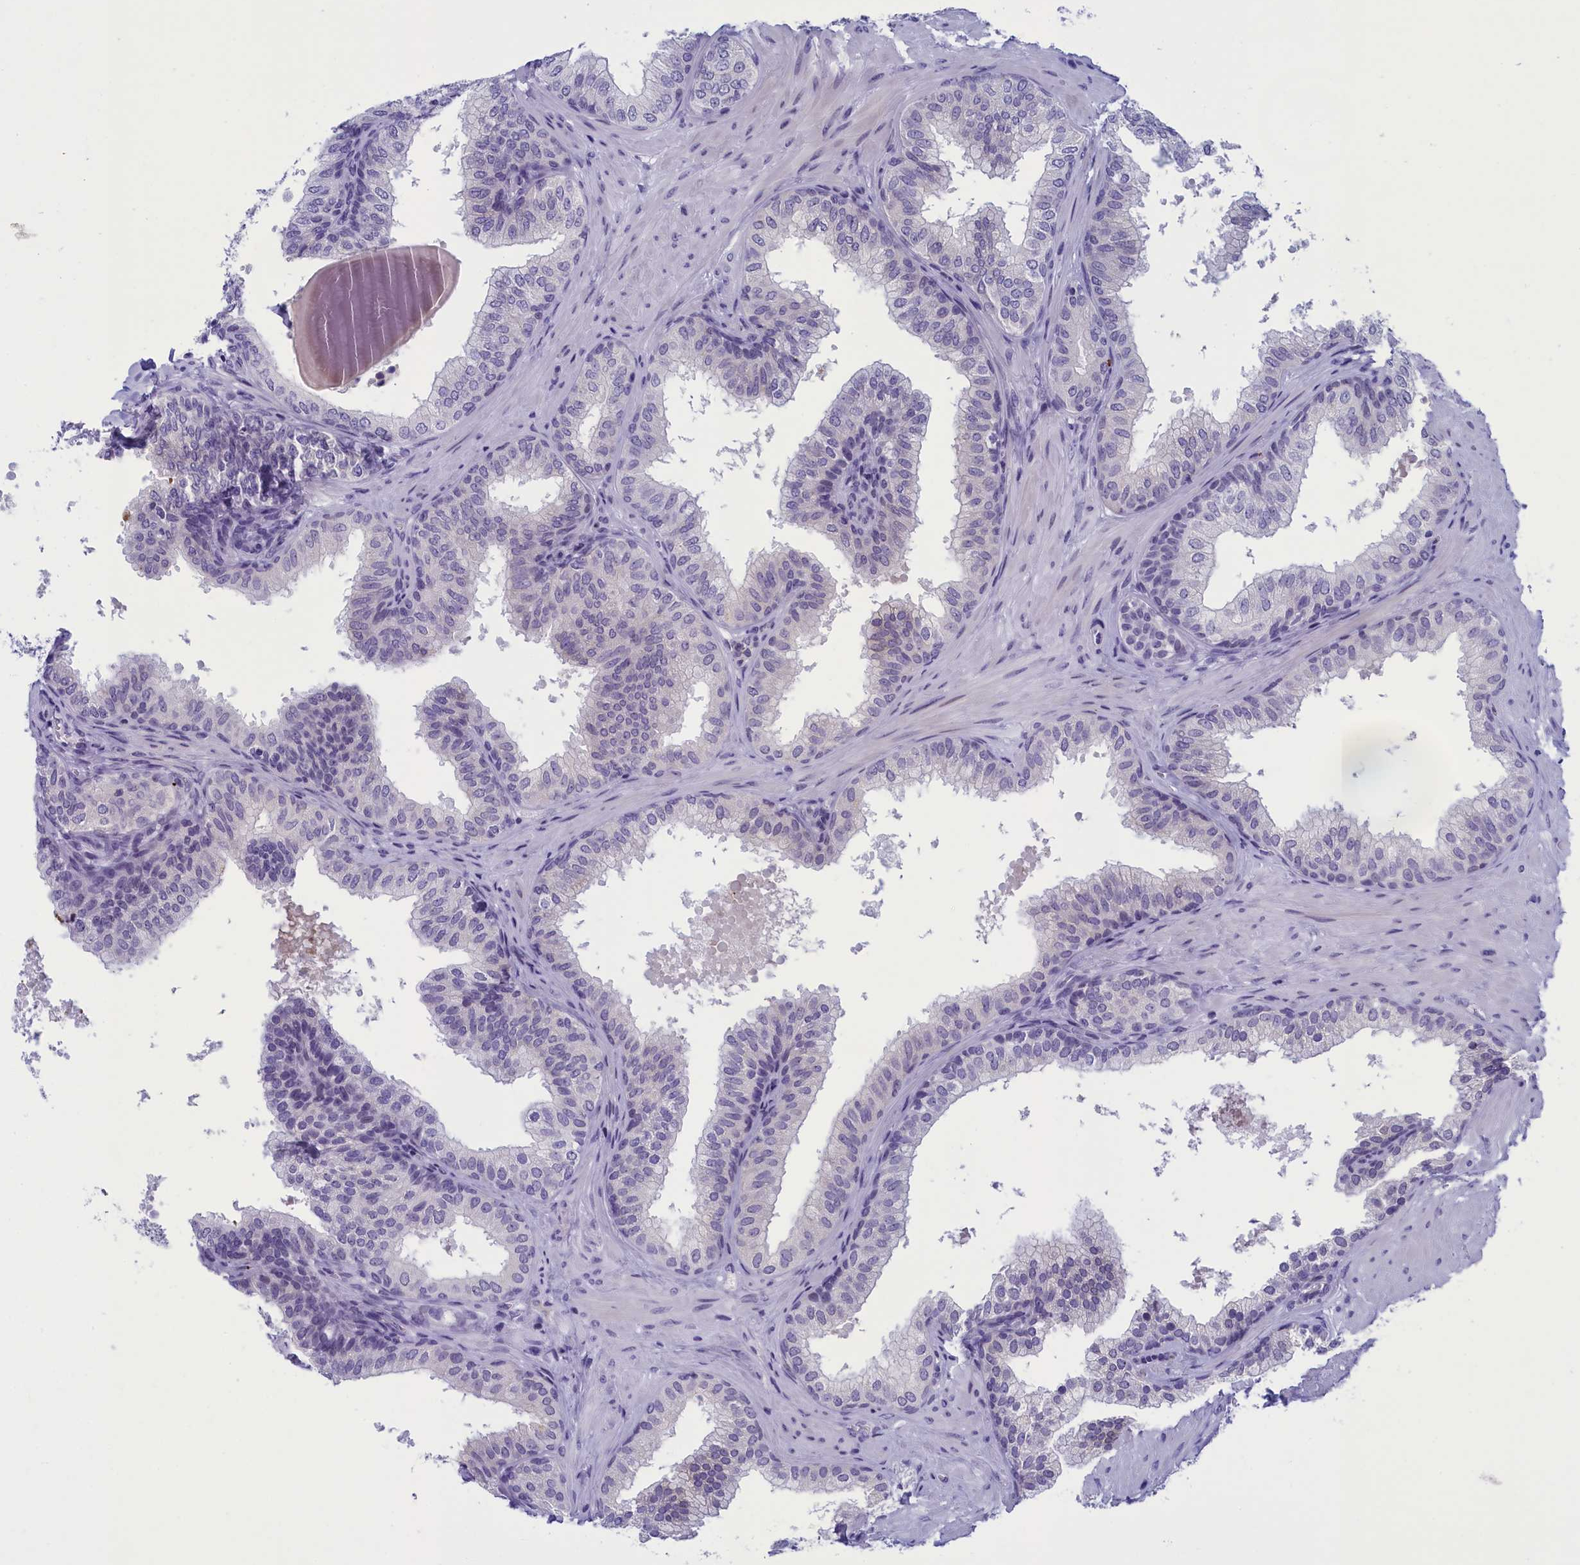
{"staining": {"intensity": "negative", "quantity": "none", "location": "none"}, "tissue": "prostate", "cell_type": "Glandular cells", "image_type": "normal", "snomed": [{"axis": "morphology", "description": "Normal tissue, NOS"}, {"axis": "topography", "description": "Prostate"}], "caption": "This is an IHC histopathology image of normal prostate. There is no expression in glandular cells.", "gene": "AIFM2", "patient": {"sex": "male", "age": 60}}